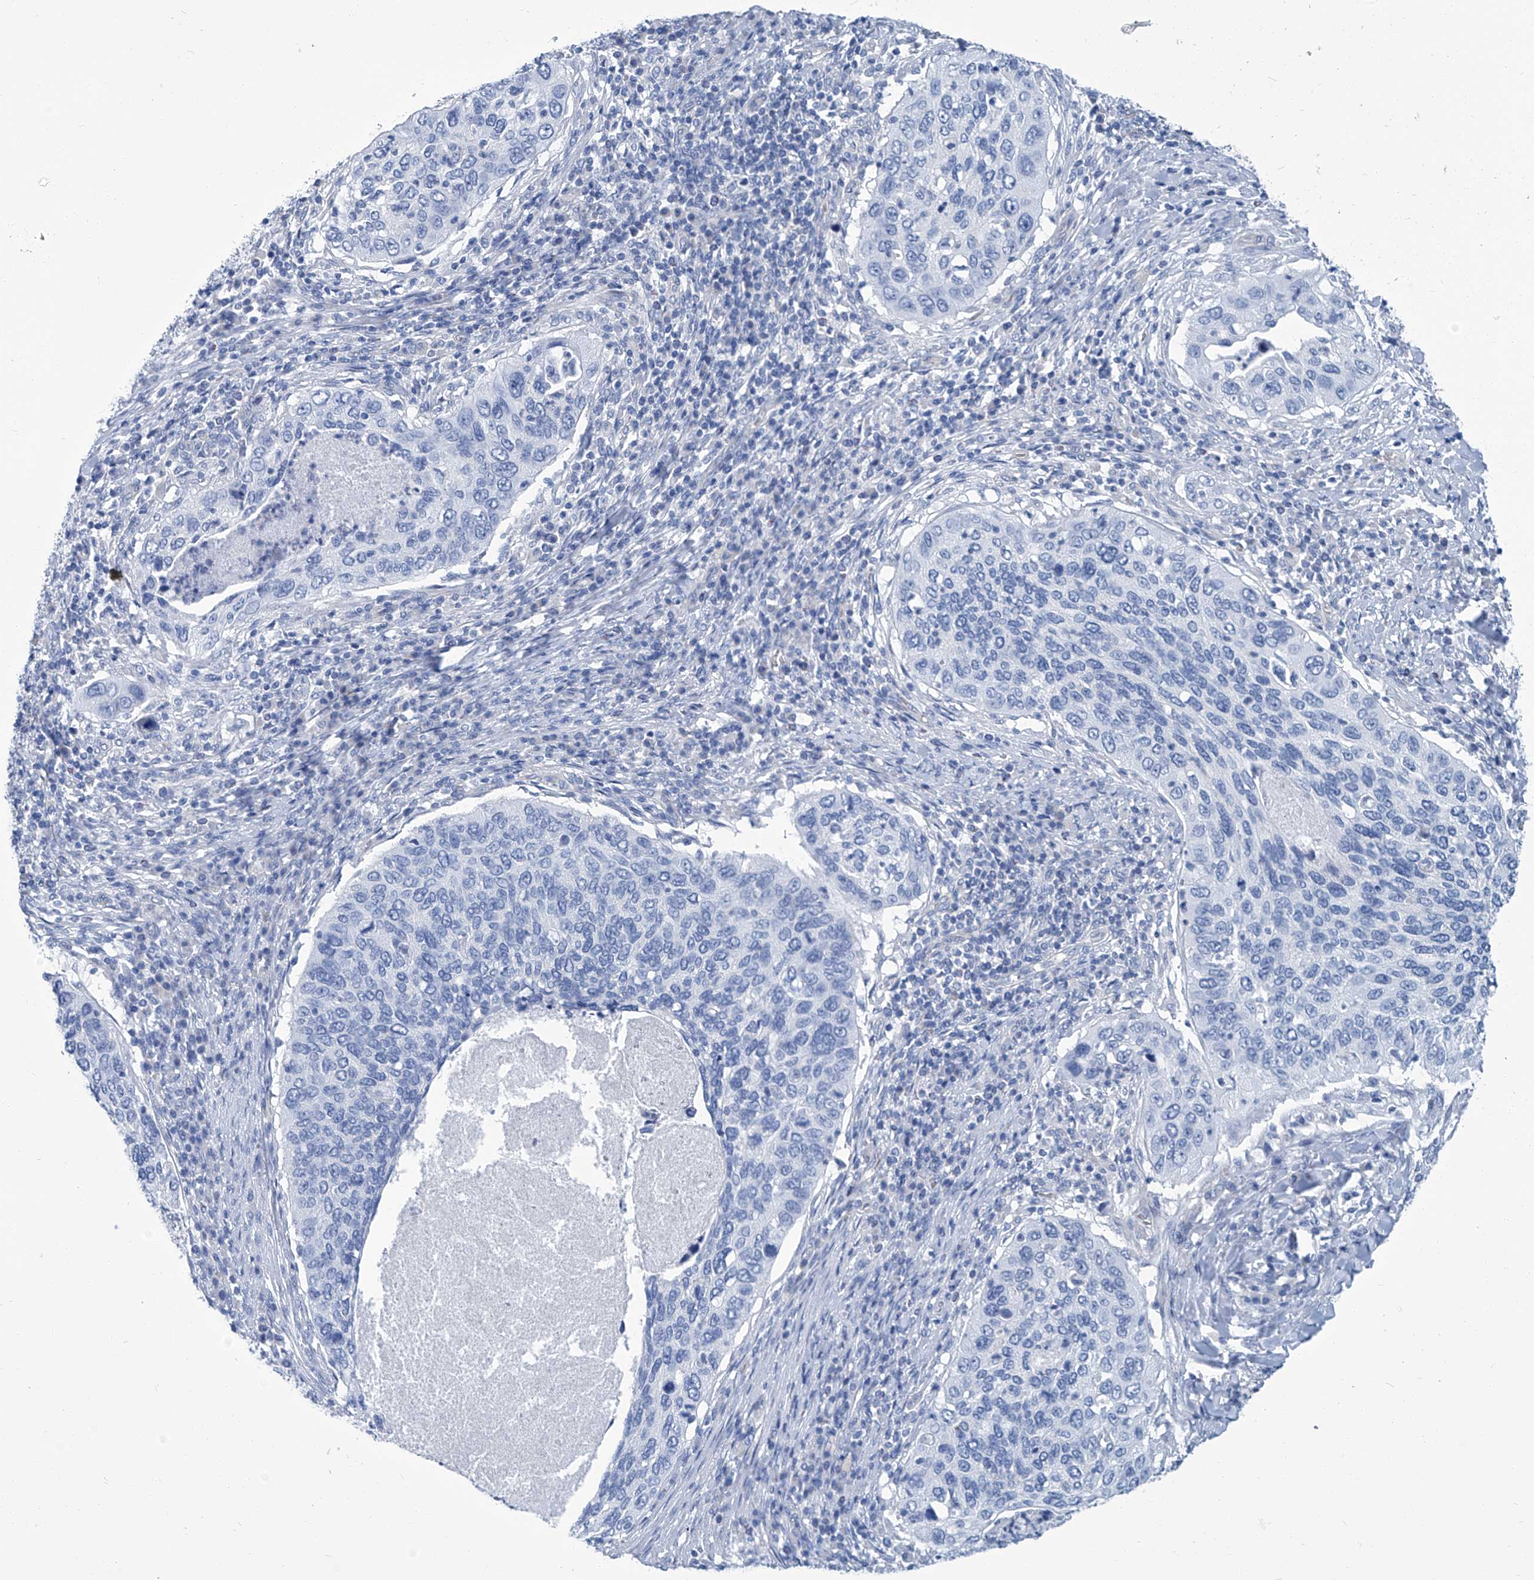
{"staining": {"intensity": "negative", "quantity": "none", "location": "none"}, "tissue": "cervical cancer", "cell_type": "Tumor cells", "image_type": "cancer", "snomed": [{"axis": "morphology", "description": "Squamous cell carcinoma, NOS"}, {"axis": "topography", "description": "Cervix"}], "caption": "Immunohistochemical staining of cervical cancer (squamous cell carcinoma) displays no significant positivity in tumor cells.", "gene": "PFKL", "patient": {"sex": "female", "age": 38}}